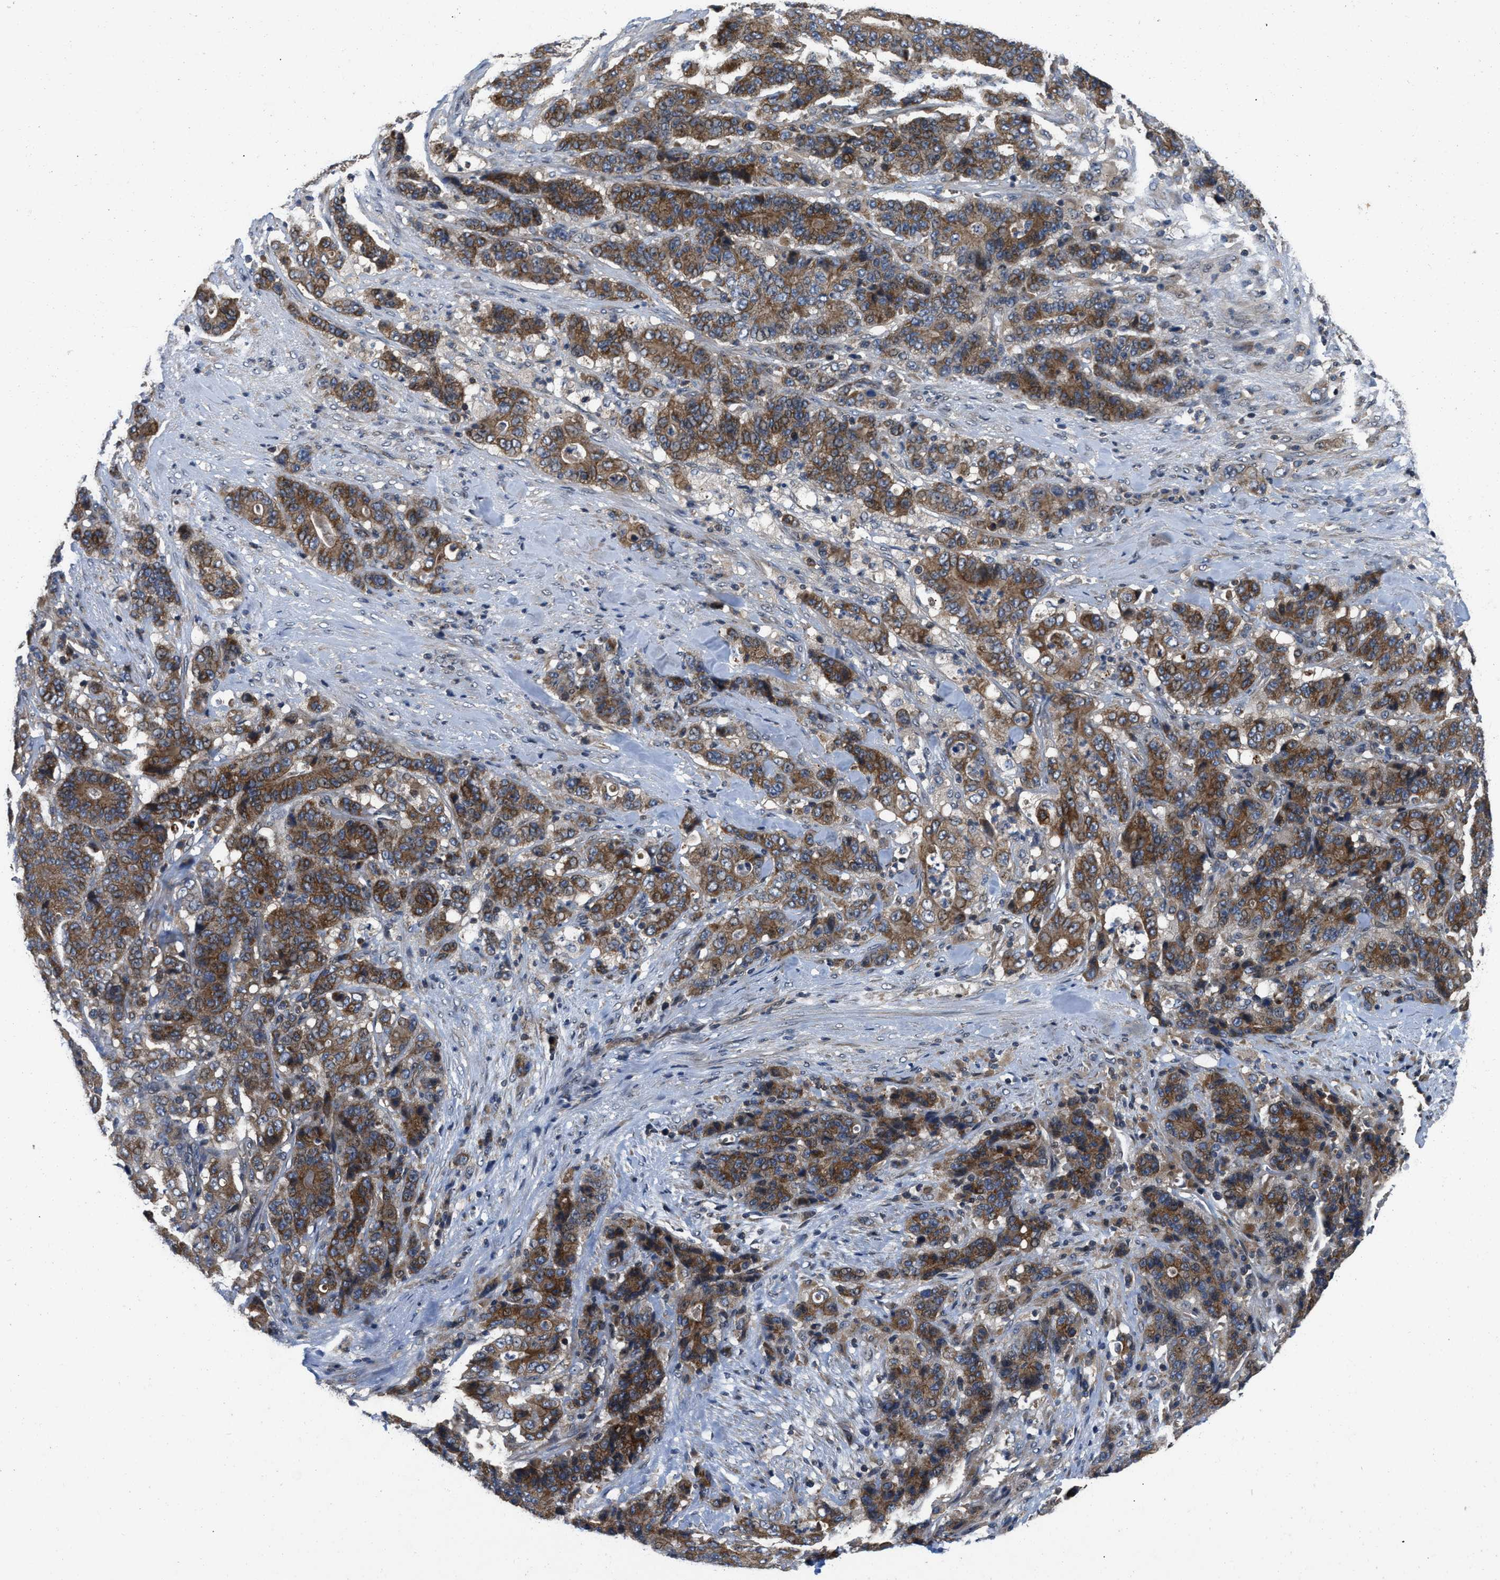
{"staining": {"intensity": "strong", "quantity": ">75%", "location": "cytoplasmic/membranous"}, "tissue": "stomach cancer", "cell_type": "Tumor cells", "image_type": "cancer", "snomed": [{"axis": "morphology", "description": "Adenocarcinoma, NOS"}, {"axis": "topography", "description": "Stomach"}], "caption": "Approximately >75% of tumor cells in stomach adenocarcinoma reveal strong cytoplasmic/membranous protein expression as visualized by brown immunohistochemical staining.", "gene": "PRDM14", "patient": {"sex": "female", "age": 73}}